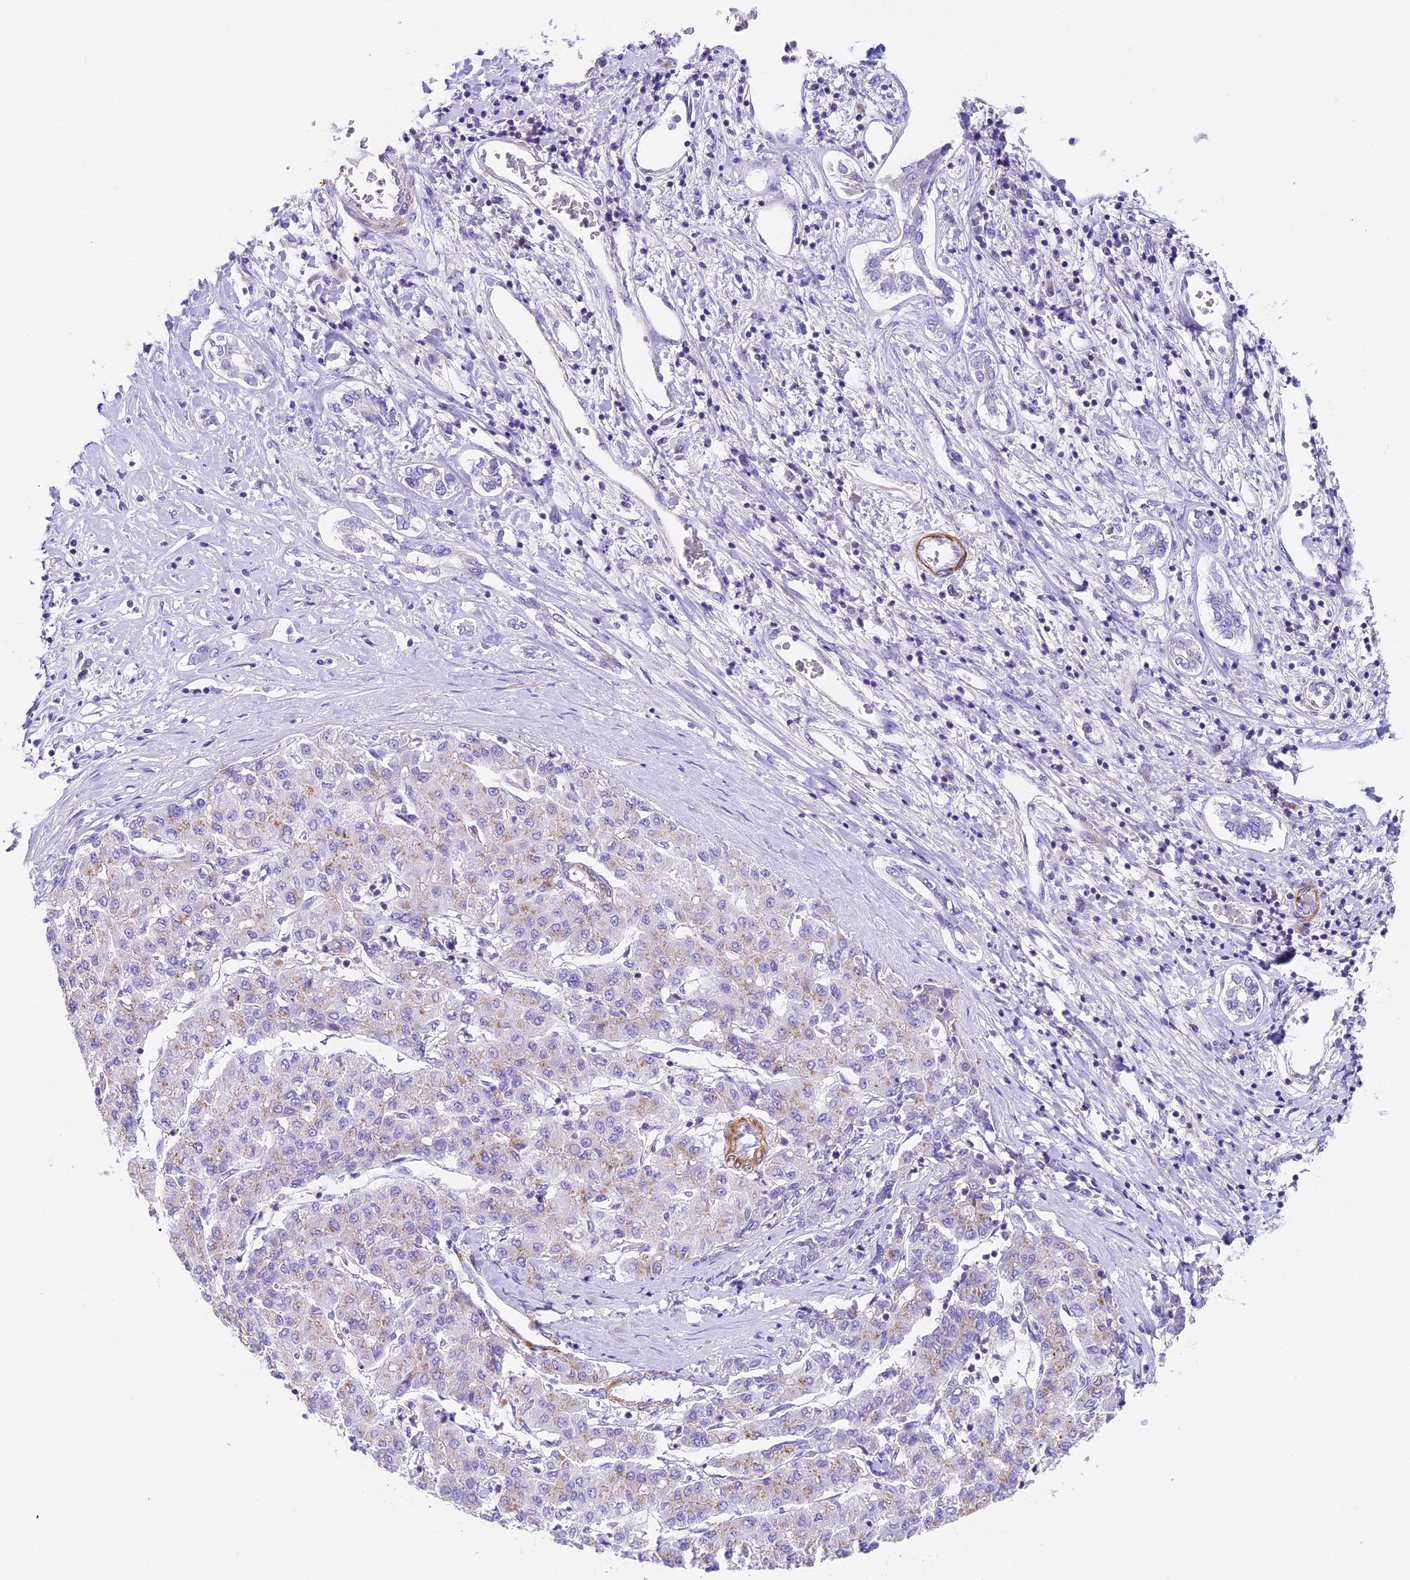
{"staining": {"intensity": "negative", "quantity": "none", "location": "none"}, "tissue": "liver cancer", "cell_type": "Tumor cells", "image_type": "cancer", "snomed": [{"axis": "morphology", "description": "Carcinoma, Hepatocellular, NOS"}, {"axis": "topography", "description": "Liver"}], "caption": "Immunohistochemical staining of human liver cancer (hepatocellular carcinoma) demonstrates no significant positivity in tumor cells. Nuclei are stained in blue.", "gene": "TBC1D1", "patient": {"sex": "male", "age": 65}}